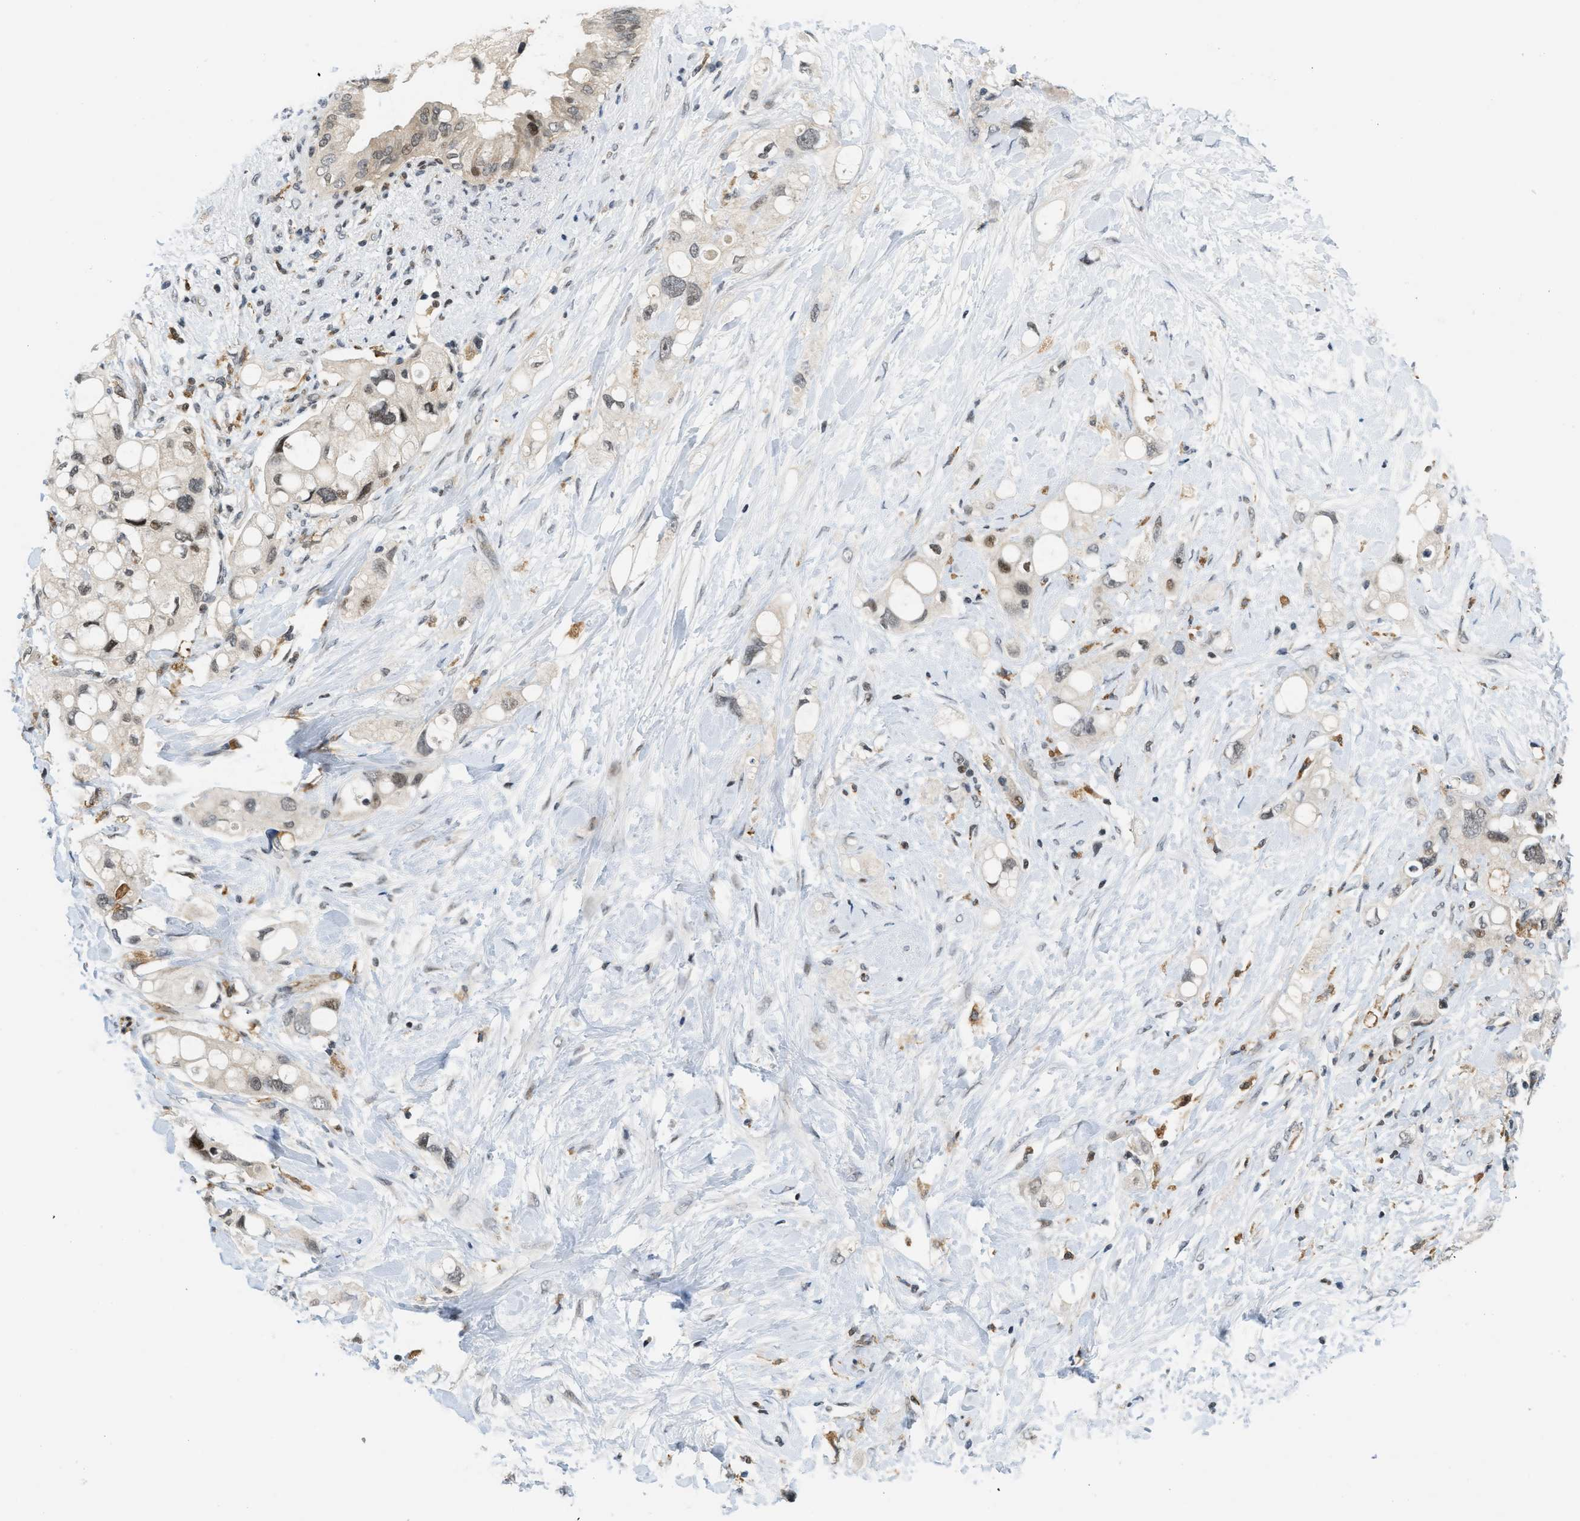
{"staining": {"intensity": "moderate", "quantity": "<25%", "location": "nuclear"}, "tissue": "pancreatic cancer", "cell_type": "Tumor cells", "image_type": "cancer", "snomed": [{"axis": "morphology", "description": "Adenocarcinoma, NOS"}, {"axis": "topography", "description": "Pancreas"}], "caption": "Pancreatic adenocarcinoma stained with immunohistochemistry shows moderate nuclear positivity in about <25% of tumor cells.", "gene": "ING1", "patient": {"sex": "female", "age": 56}}